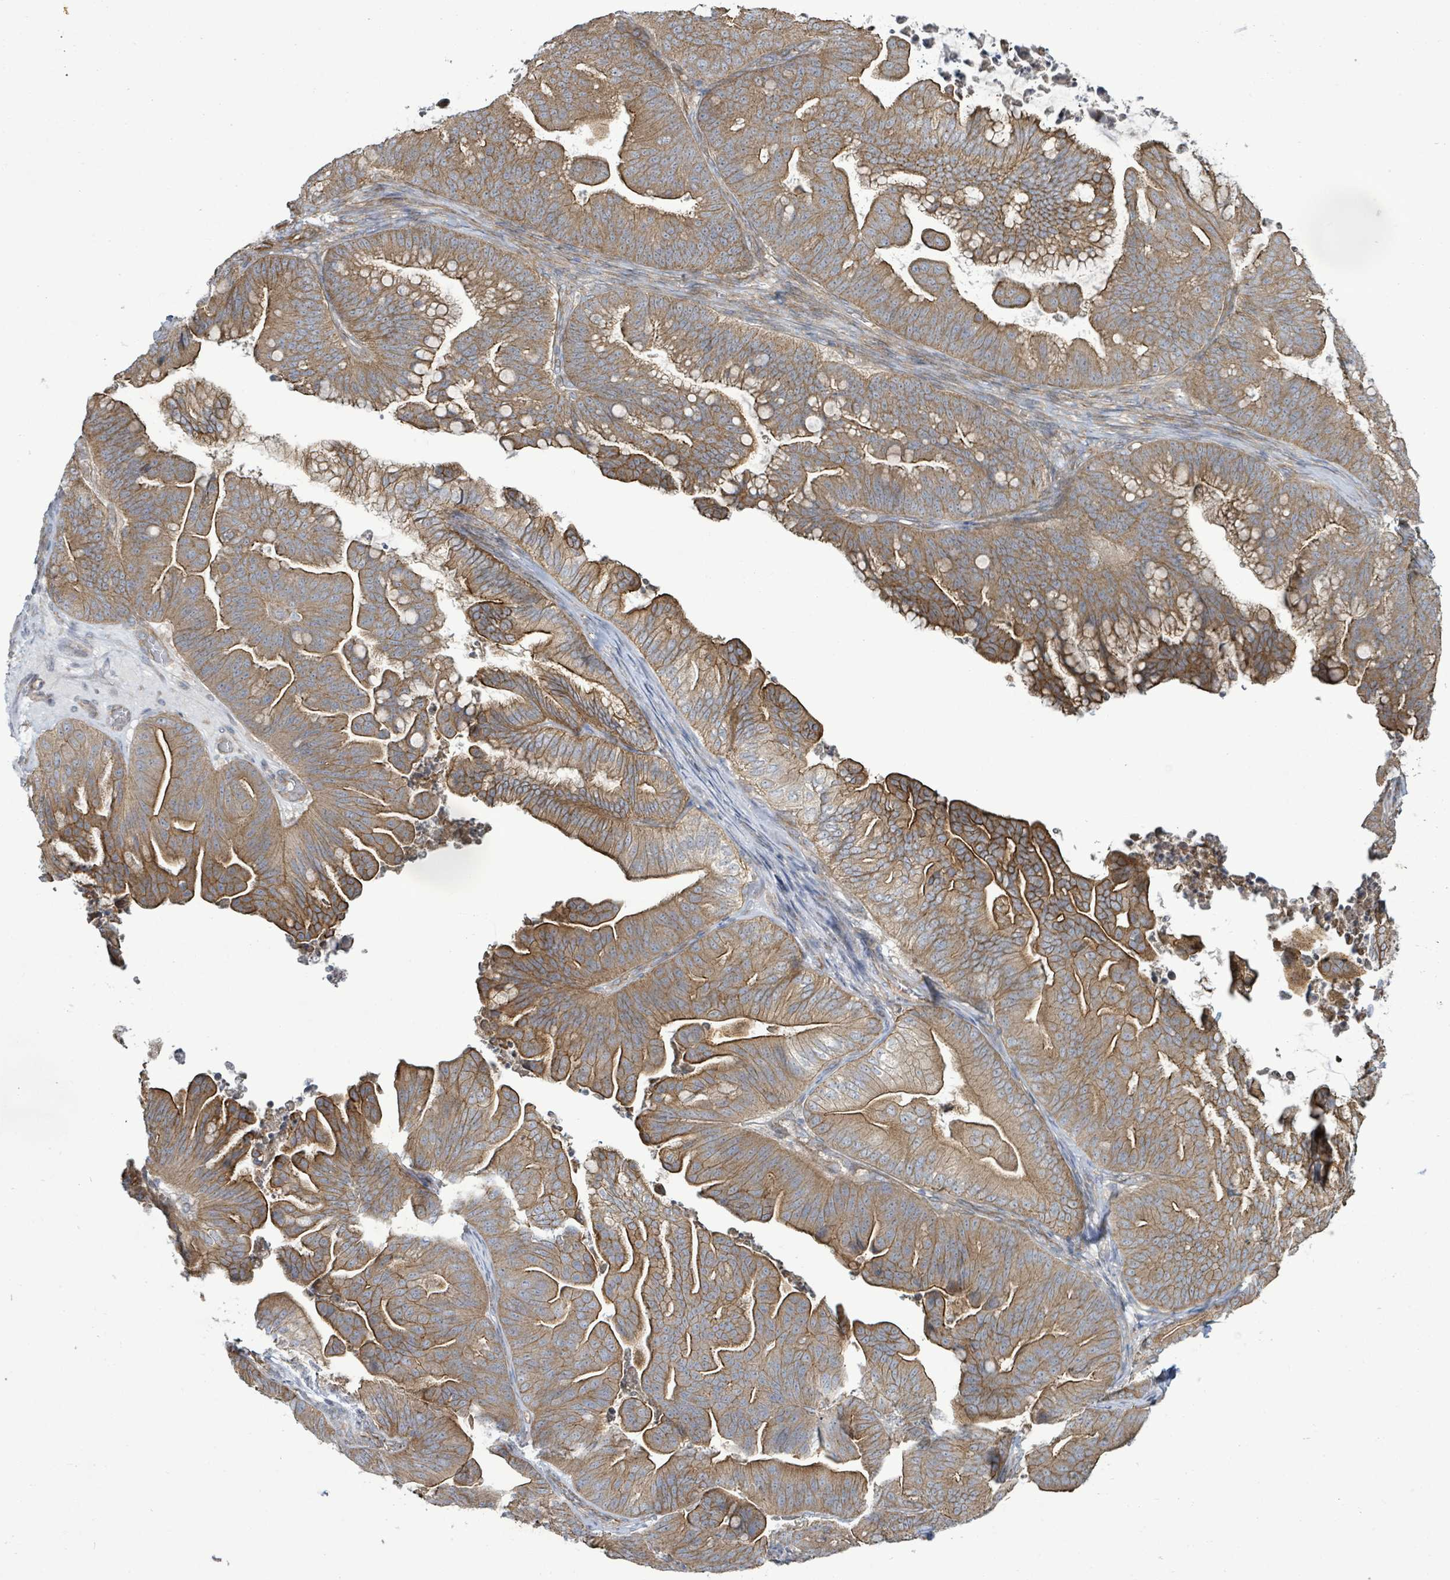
{"staining": {"intensity": "moderate", "quantity": ">75%", "location": "cytoplasmic/membranous"}, "tissue": "ovarian cancer", "cell_type": "Tumor cells", "image_type": "cancer", "snomed": [{"axis": "morphology", "description": "Cystadenocarcinoma, mucinous, NOS"}, {"axis": "topography", "description": "Ovary"}], "caption": "Protein staining by immunohistochemistry (IHC) reveals moderate cytoplasmic/membranous positivity in about >75% of tumor cells in ovarian cancer (mucinous cystadenocarcinoma). (Brightfield microscopy of DAB IHC at high magnification).", "gene": "KBTBD11", "patient": {"sex": "female", "age": 67}}